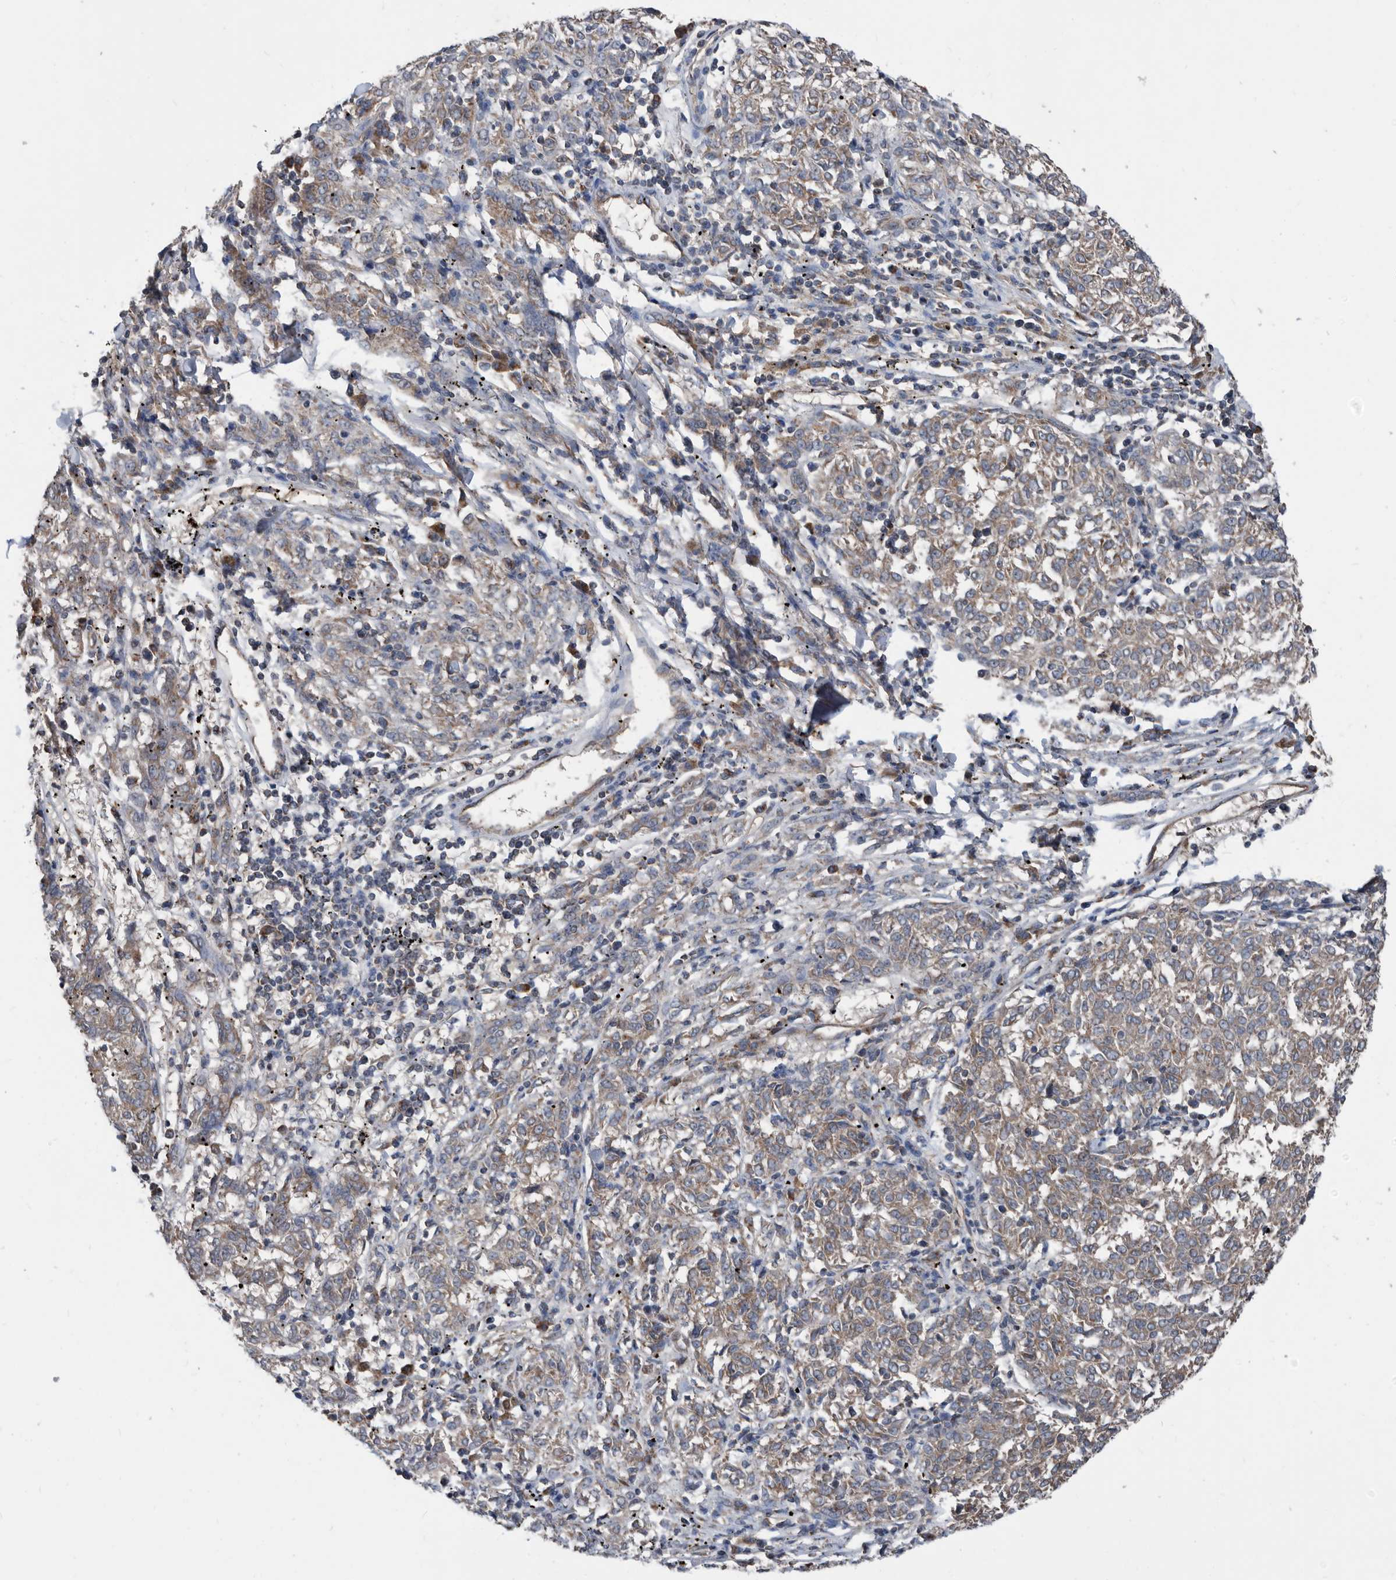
{"staining": {"intensity": "weak", "quantity": ">75%", "location": "cytoplasmic/membranous"}, "tissue": "melanoma", "cell_type": "Tumor cells", "image_type": "cancer", "snomed": [{"axis": "morphology", "description": "Malignant melanoma, NOS"}, {"axis": "topography", "description": "Skin"}], "caption": "IHC micrograph of neoplastic tissue: human melanoma stained using IHC reveals low levels of weak protein expression localized specifically in the cytoplasmic/membranous of tumor cells, appearing as a cytoplasmic/membranous brown color.", "gene": "AFAP1", "patient": {"sex": "female", "age": 72}}